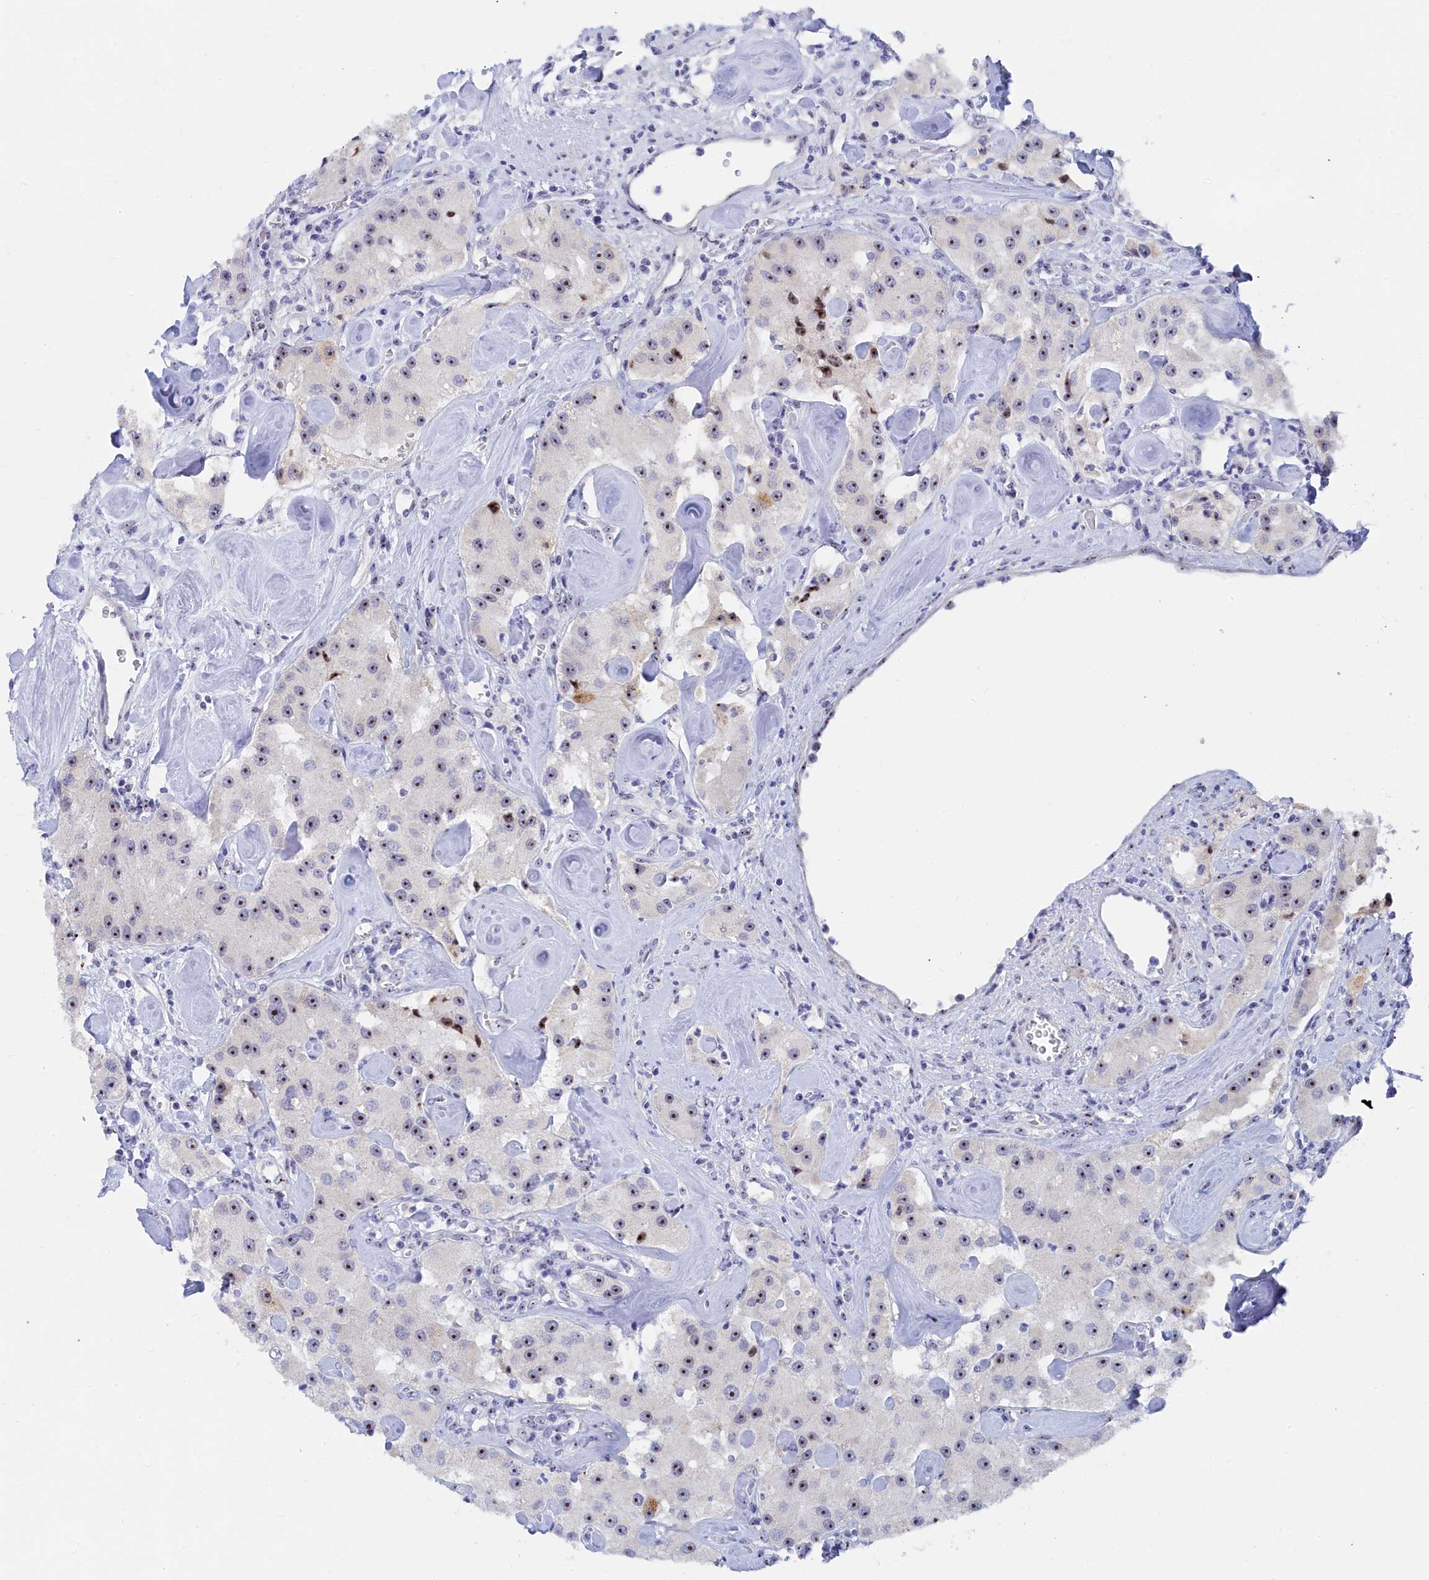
{"staining": {"intensity": "moderate", "quantity": ">75%", "location": "nuclear"}, "tissue": "carcinoid", "cell_type": "Tumor cells", "image_type": "cancer", "snomed": [{"axis": "morphology", "description": "Carcinoid, malignant, NOS"}, {"axis": "topography", "description": "Pancreas"}], "caption": "DAB (3,3'-diaminobenzidine) immunohistochemical staining of human carcinoid (malignant) shows moderate nuclear protein positivity in approximately >75% of tumor cells.", "gene": "RSL1D1", "patient": {"sex": "male", "age": 41}}